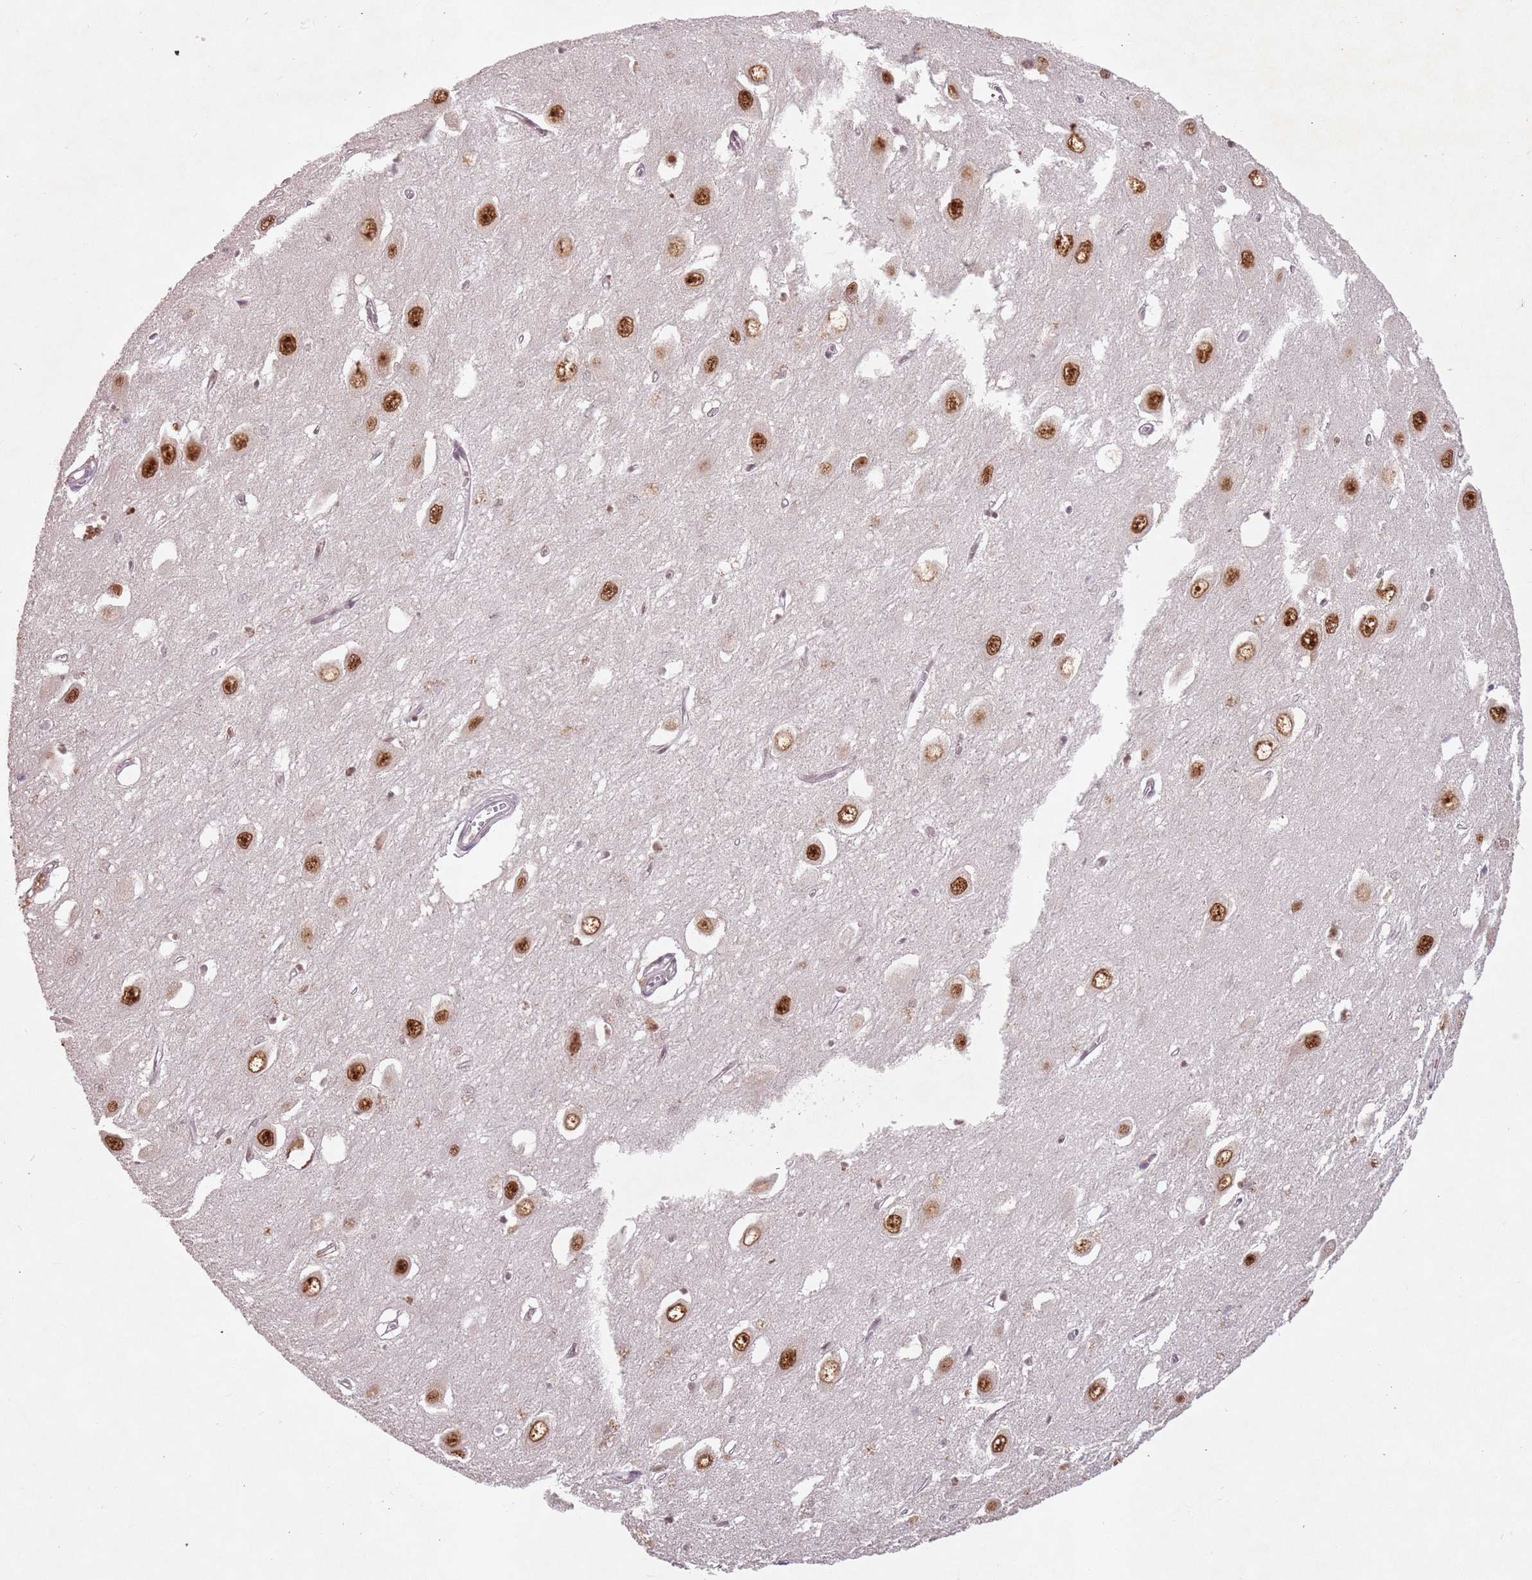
{"staining": {"intensity": "moderate", "quantity": "<25%", "location": "nuclear"}, "tissue": "hippocampus", "cell_type": "Glial cells", "image_type": "normal", "snomed": [{"axis": "morphology", "description": "Normal tissue, NOS"}, {"axis": "topography", "description": "Hippocampus"}], "caption": "This is an image of IHC staining of normal hippocampus, which shows moderate staining in the nuclear of glial cells.", "gene": "NCBP1", "patient": {"sex": "female", "age": 64}}